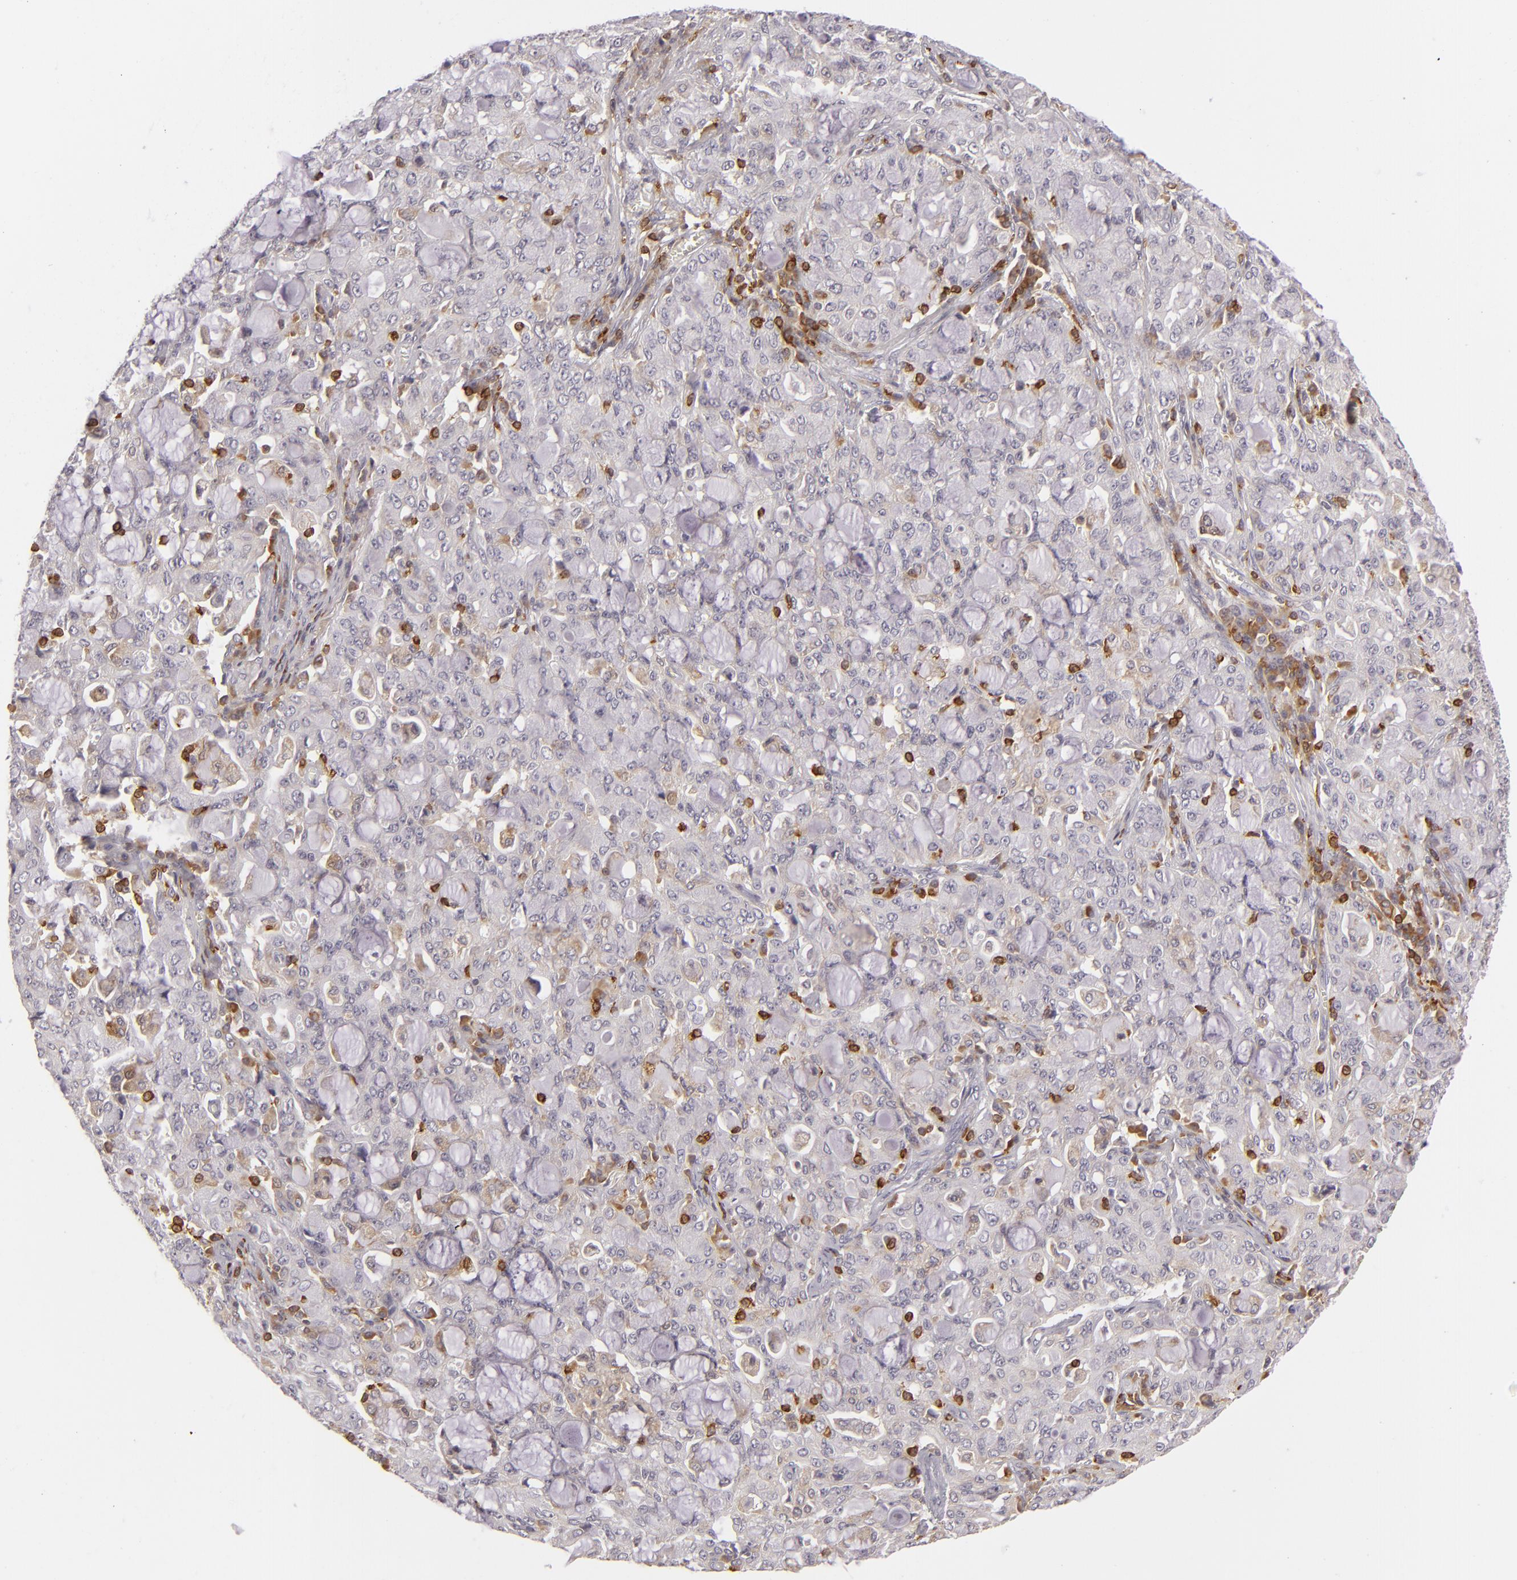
{"staining": {"intensity": "weak", "quantity": "<25%", "location": "cytoplasmic/membranous"}, "tissue": "lung cancer", "cell_type": "Tumor cells", "image_type": "cancer", "snomed": [{"axis": "morphology", "description": "Adenocarcinoma, NOS"}, {"axis": "topography", "description": "Lung"}], "caption": "High power microscopy micrograph of an IHC image of lung cancer (adenocarcinoma), revealing no significant positivity in tumor cells. (Brightfield microscopy of DAB (3,3'-diaminobenzidine) immunohistochemistry (IHC) at high magnification).", "gene": "APOBEC3G", "patient": {"sex": "female", "age": 44}}